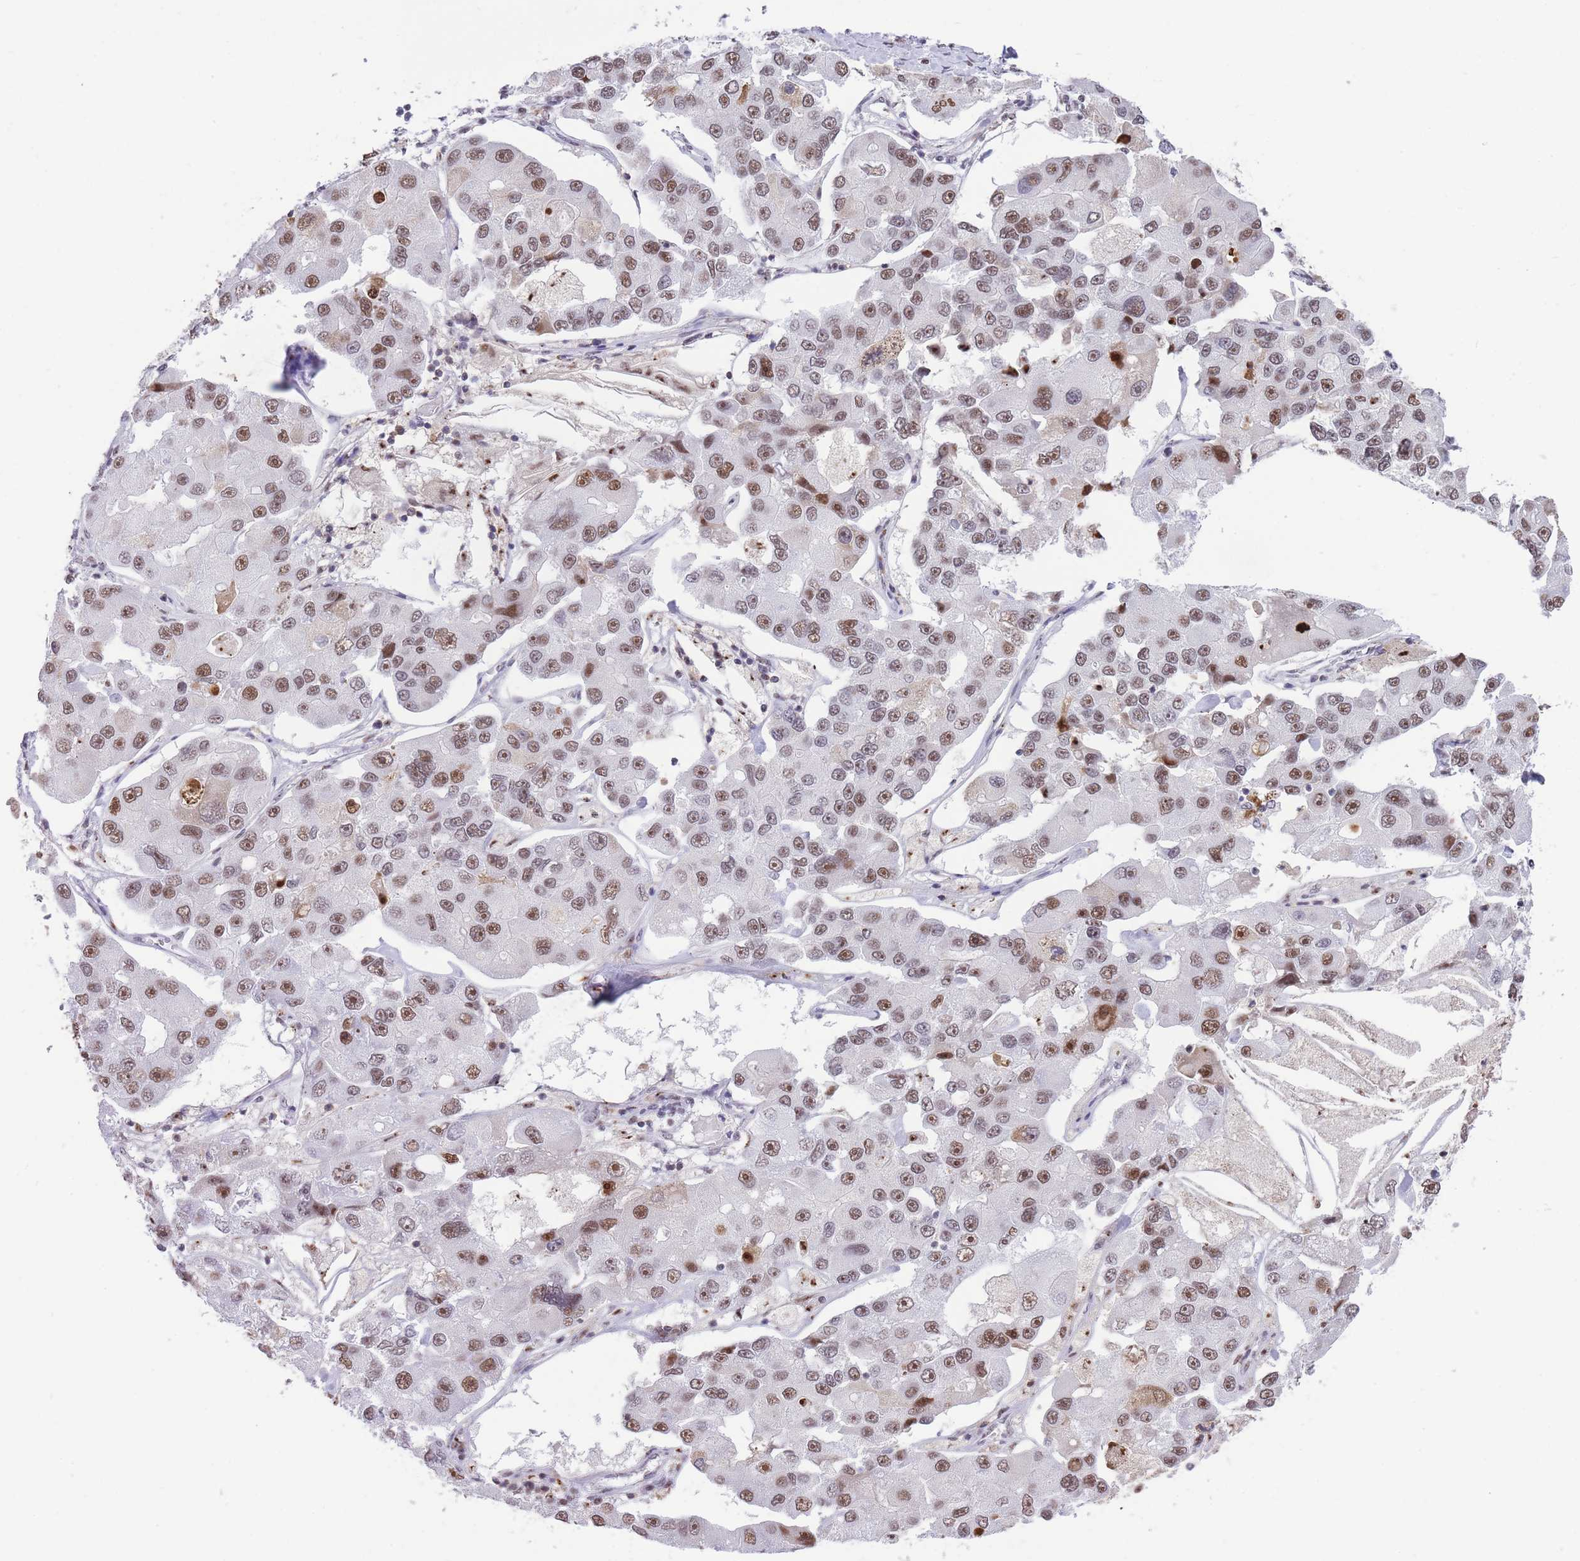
{"staining": {"intensity": "moderate", "quantity": ">75%", "location": "nuclear"}, "tissue": "lung cancer", "cell_type": "Tumor cells", "image_type": "cancer", "snomed": [{"axis": "morphology", "description": "Adenocarcinoma, NOS"}, {"axis": "topography", "description": "Lung"}], "caption": "A micrograph showing moderate nuclear expression in approximately >75% of tumor cells in adenocarcinoma (lung), as visualized by brown immunohistochemical staining.", "gene": "EVC2", "patient": {"sex": "female", "age": 54}}